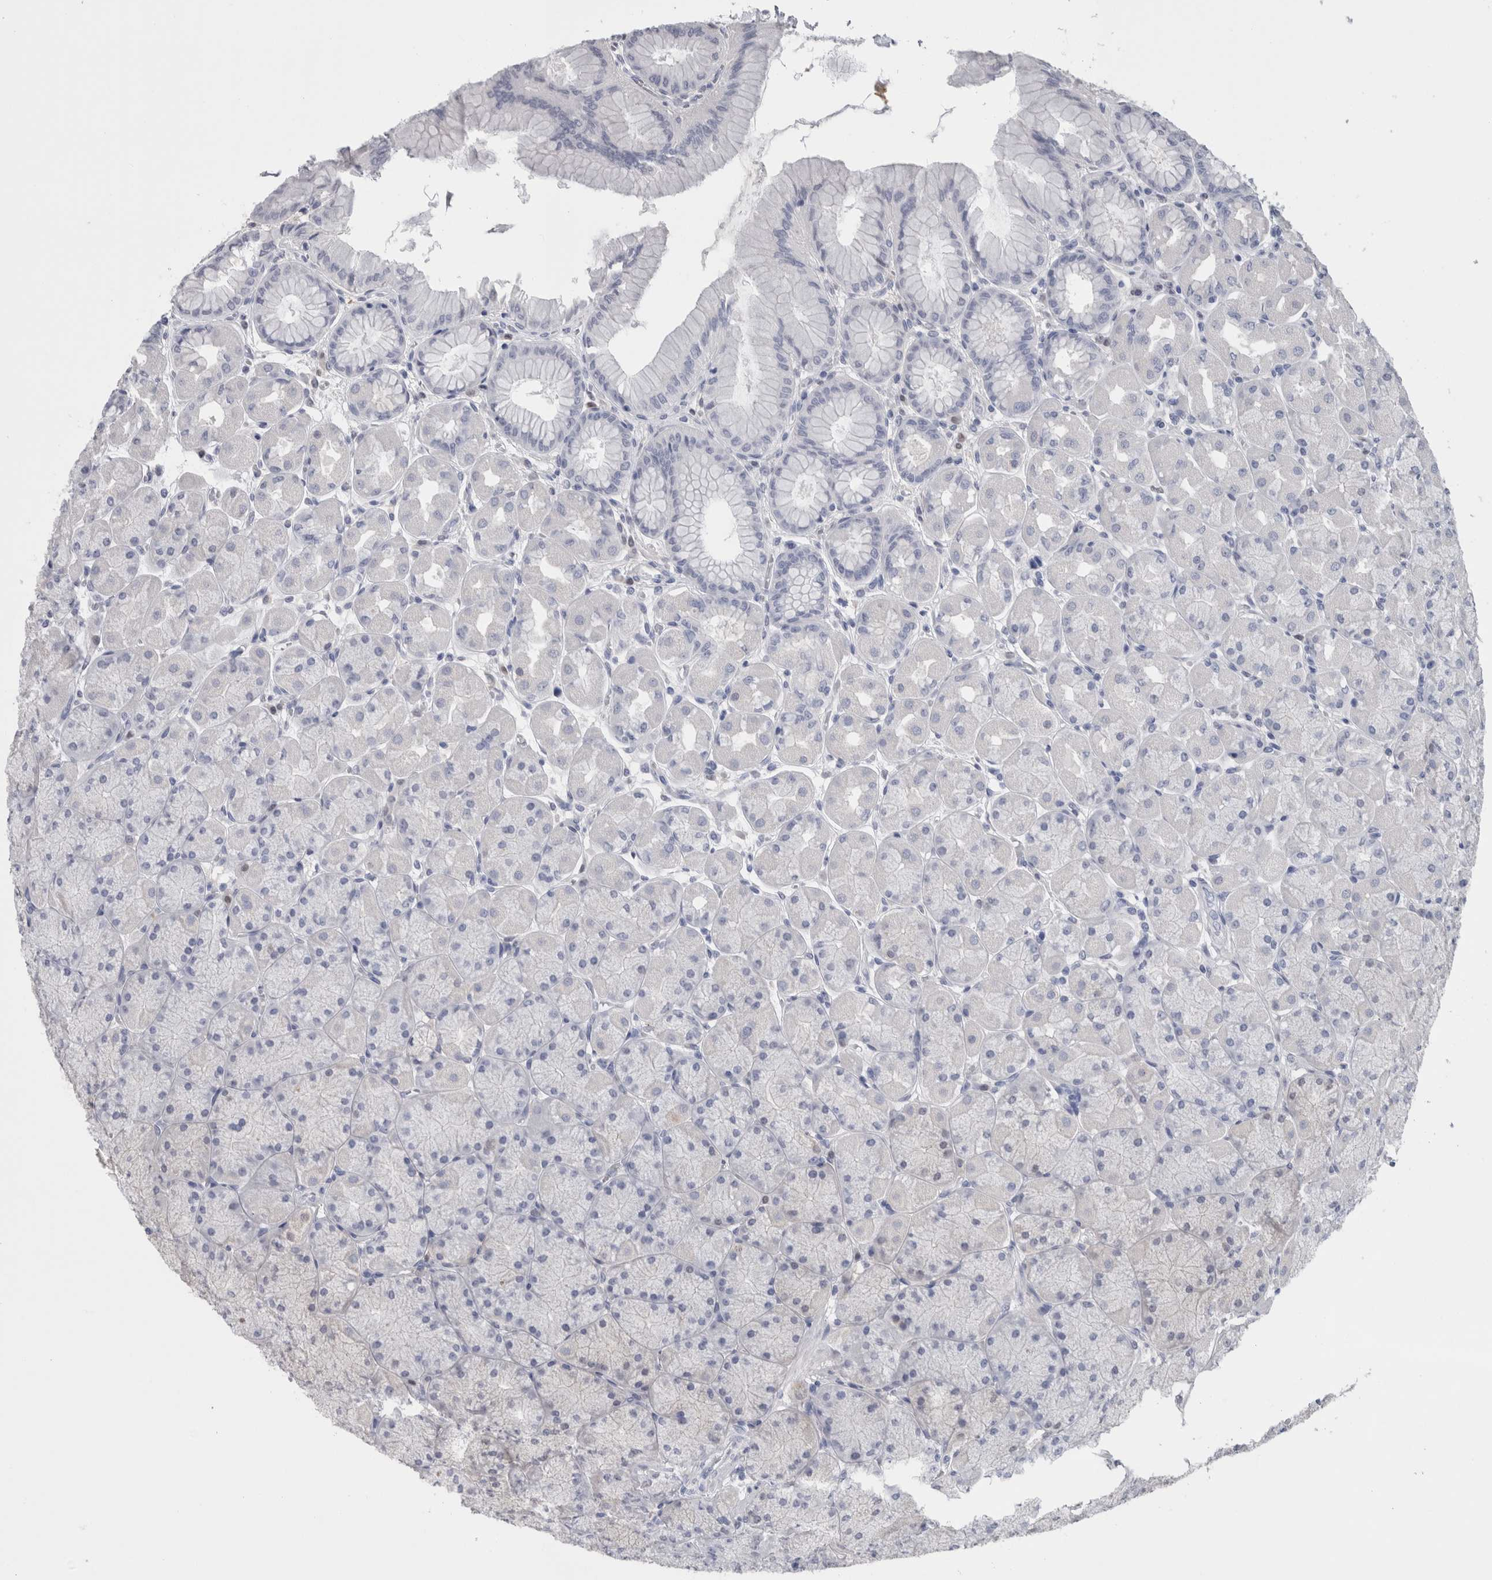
{"staining": {"intensity": "negative", "quantity": "none", "location": "none"}, "tissue": "stomach", "cell_type": "Glandular cells", "image_type": "normal", "snomed": [{"axis": "morphology", "description": "Normal tissue, NOS"}, {"axis": "topography", "description": "Stomach, upper"}], "caption": "The micrograph shows no staining of glandular cells in benign stomach.", "gene": "CA8", "patient": {"sex": "female", "age": 56}}